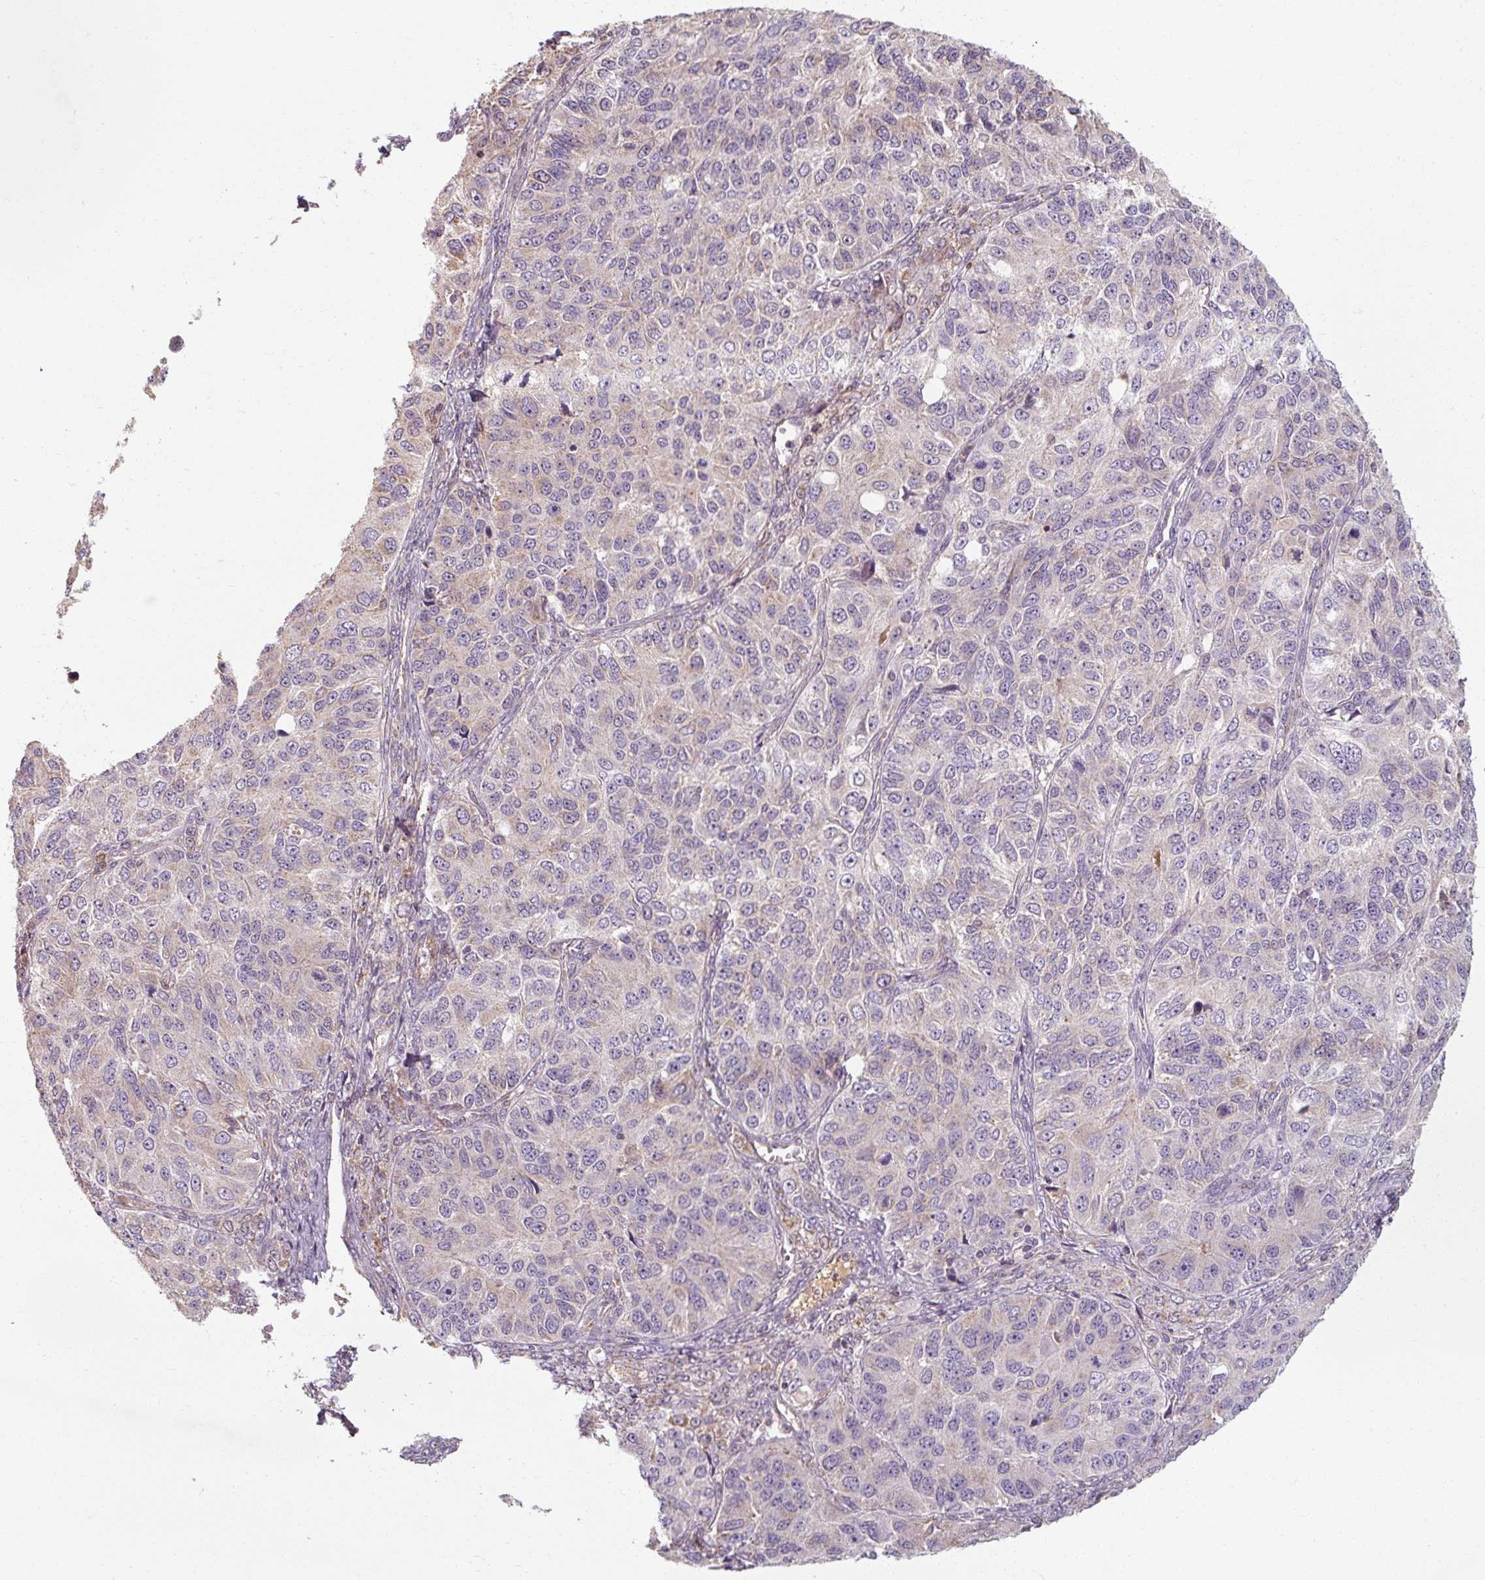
{"staining": {"intensity": "negative", "quantity": "none", "location": "none"}, "tissue": "ovarian cancer", "cell_type": "Tumor cells", "image_type": "cancer", "snomed": [{"axis": "morphology", "description": "Carcinoma, endometroid"}, {"axis": "topography", "description": "Ovary"}], "caption": "Tumor cells show no significant protein expression in ovarian cancer (endometroid carcinoma).", "gene": "TSEN54", "patient": {"sex": "female", "age": 51}}